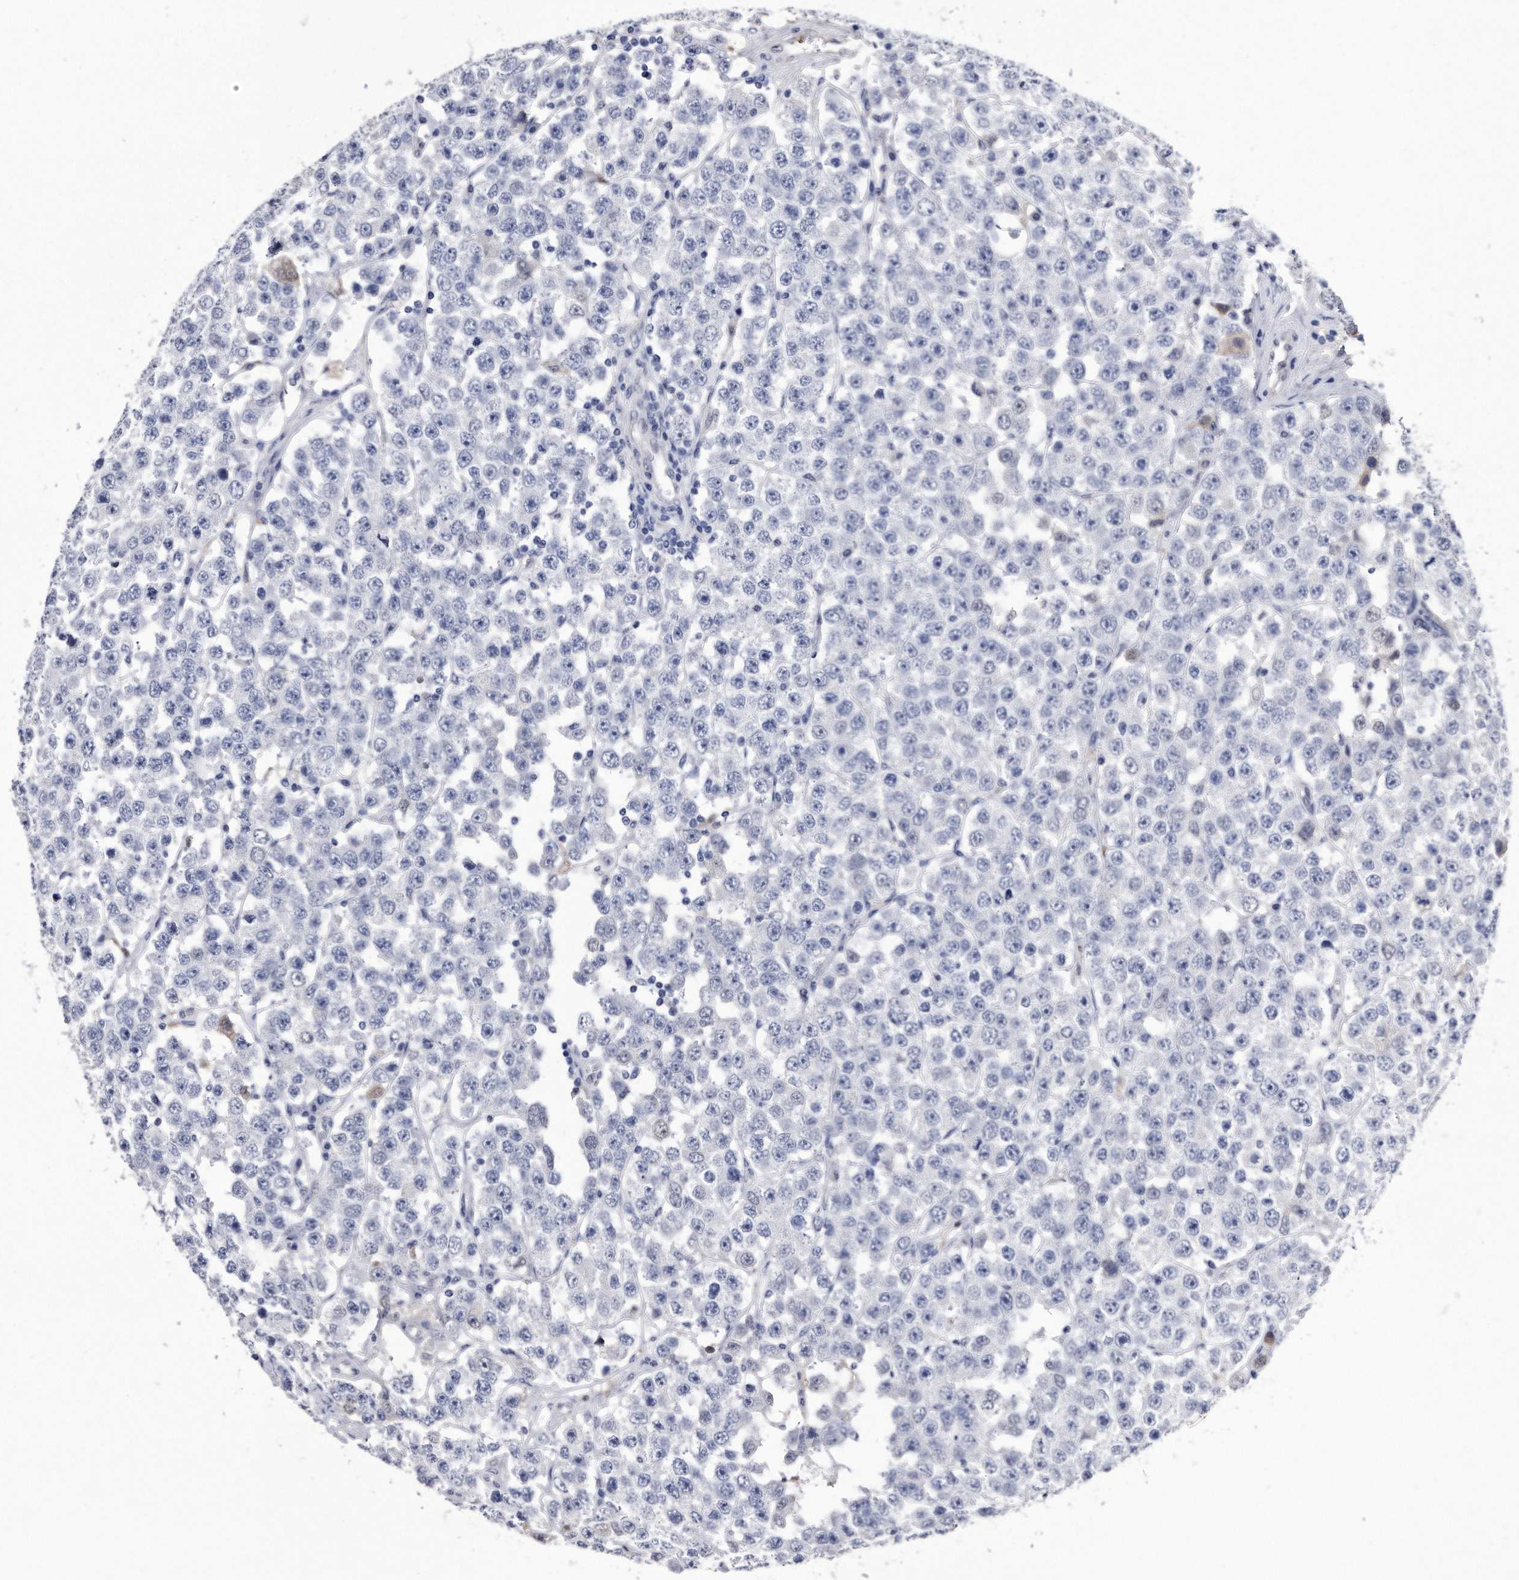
{"staining": {"intensity": "negative", "quantity": "none", "location": "none"}, "tissue": "testis cancer", "cell_type": "Tumor cells", "image_type": "cancer", "snomed": [{"axis": "morphology", "description": "Seminoma, NOS"}, {"axis": "topography", "description": "Testis"}], "caption": "Tumor cells are negative for protein expression in human testis seminoma. (IHC, brightfield microscopy, high magnification).", "gene": "KCTD8", "patient": {"sex": "male", "age": 28}}